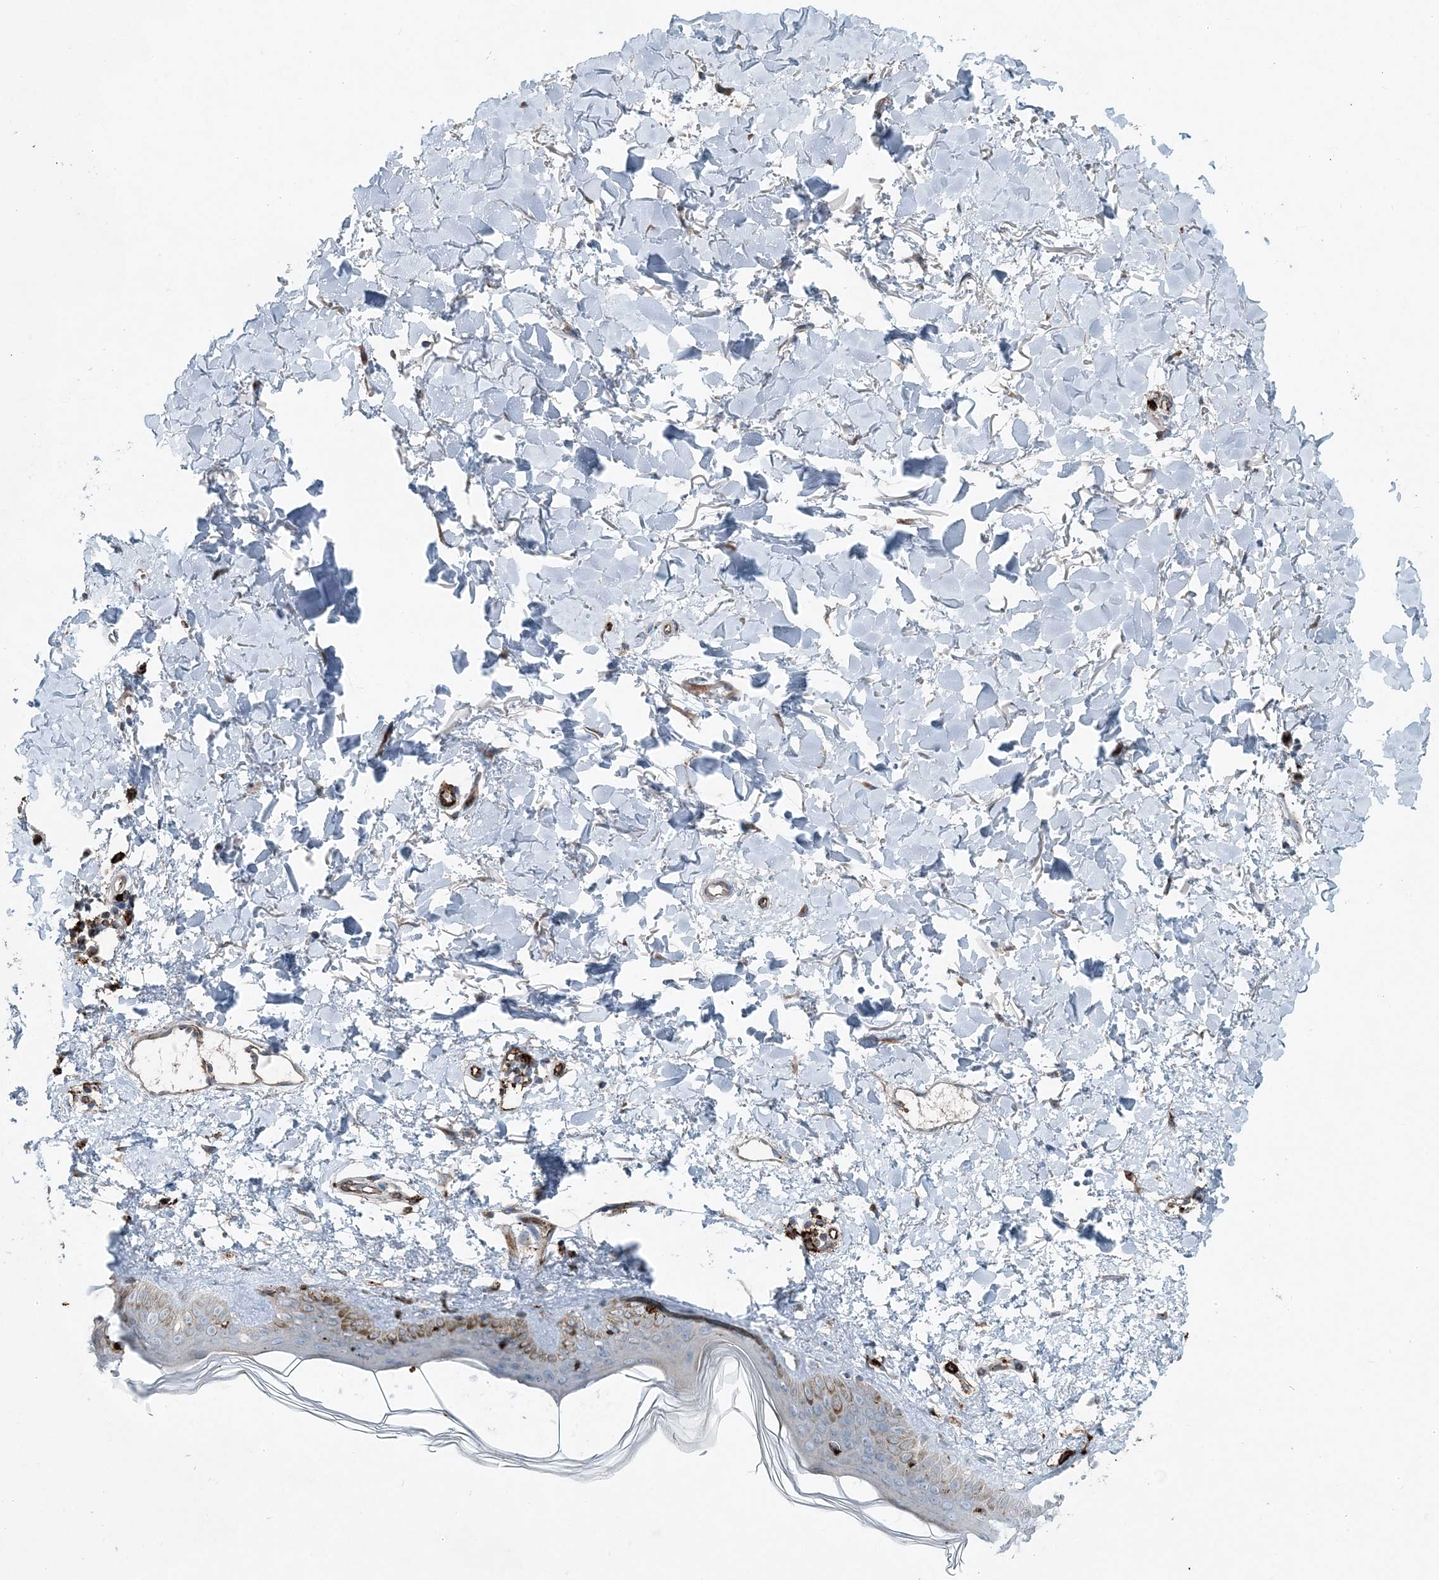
{"staining": {"intensity": "moderate", "quantity": ">75%", "location": "cytoplasmic/membranous"}, "tissue": "skin", "cell_type": "Fibroblasts", "image_type": "normal", "snomed": [{"axis": "morphology", "description": "Normal tissue, NOS"}, {"axis": "topography", "description": "Skin"}], "caption": "Immunohistochemistry histopathology image of normal human skin stained for a protein (brown), which demonstrates medium levels of moderate cytoplasmic/membranous staining in approximately >75% of fibroblasts.", "gene": "KY", "patient": {"sex": "female", "age": 58}}